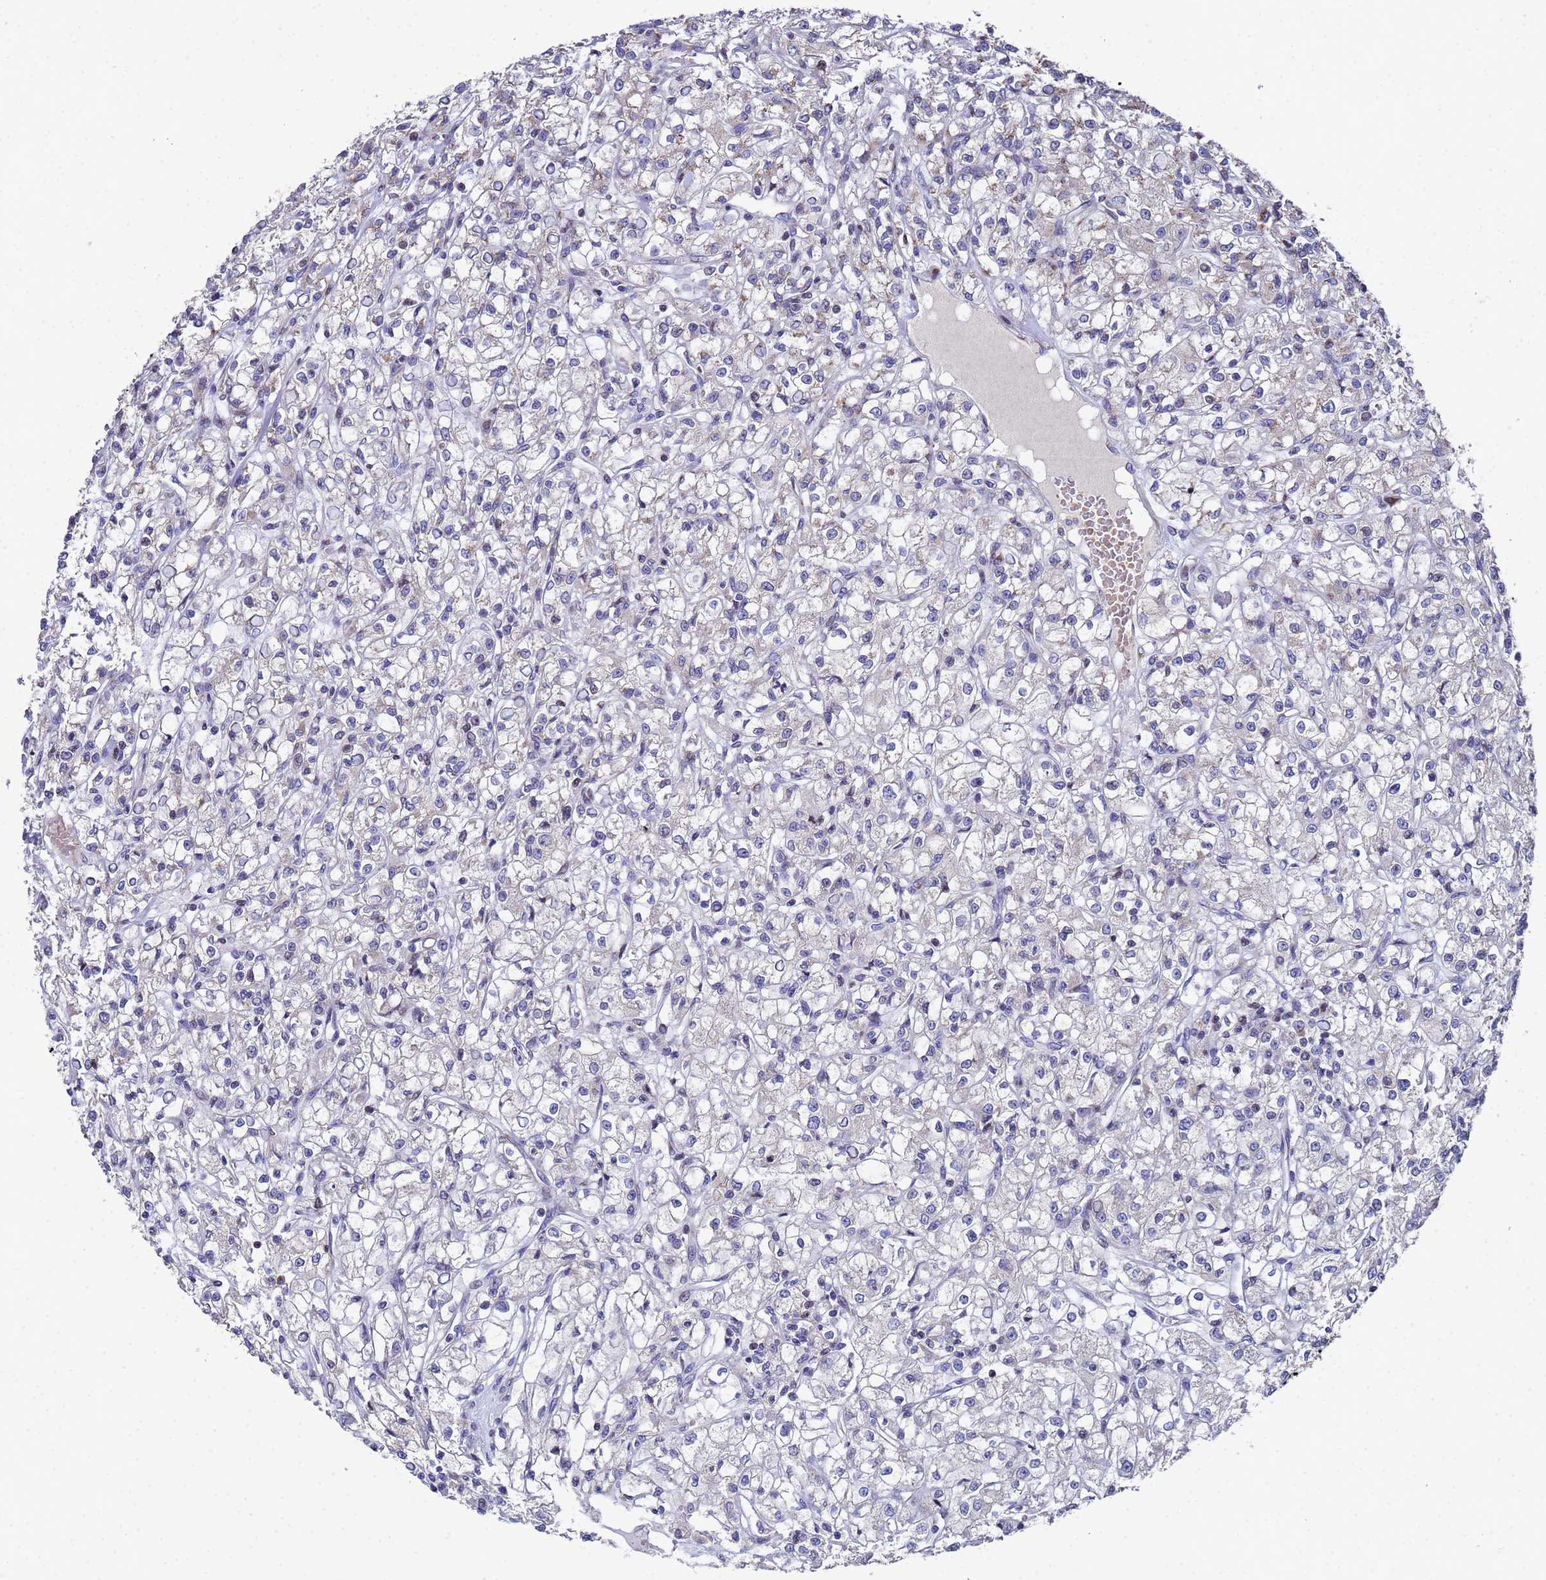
{"staining": {"intensity": "negative", "quantity": "none", "location": "none"}, "tissue": "renal cancer", "cell_type": "Tumor cells", "image_type": "cancer", "snomed": [{"axis": "morphology", "description": "Adenocarcinoma, NOS"}, {"axis": "topography", "description": "Kidney"}], "caption": "Immunohistochemistry (IHC) histopathology image of neoplastic tissue: renal cancer (adenocarcinoma) stained with DAB demonstrates no significant protein expression in tumor cells.", "gene": "NSUN6", "patient": {"sex": "female", "age": 59}}